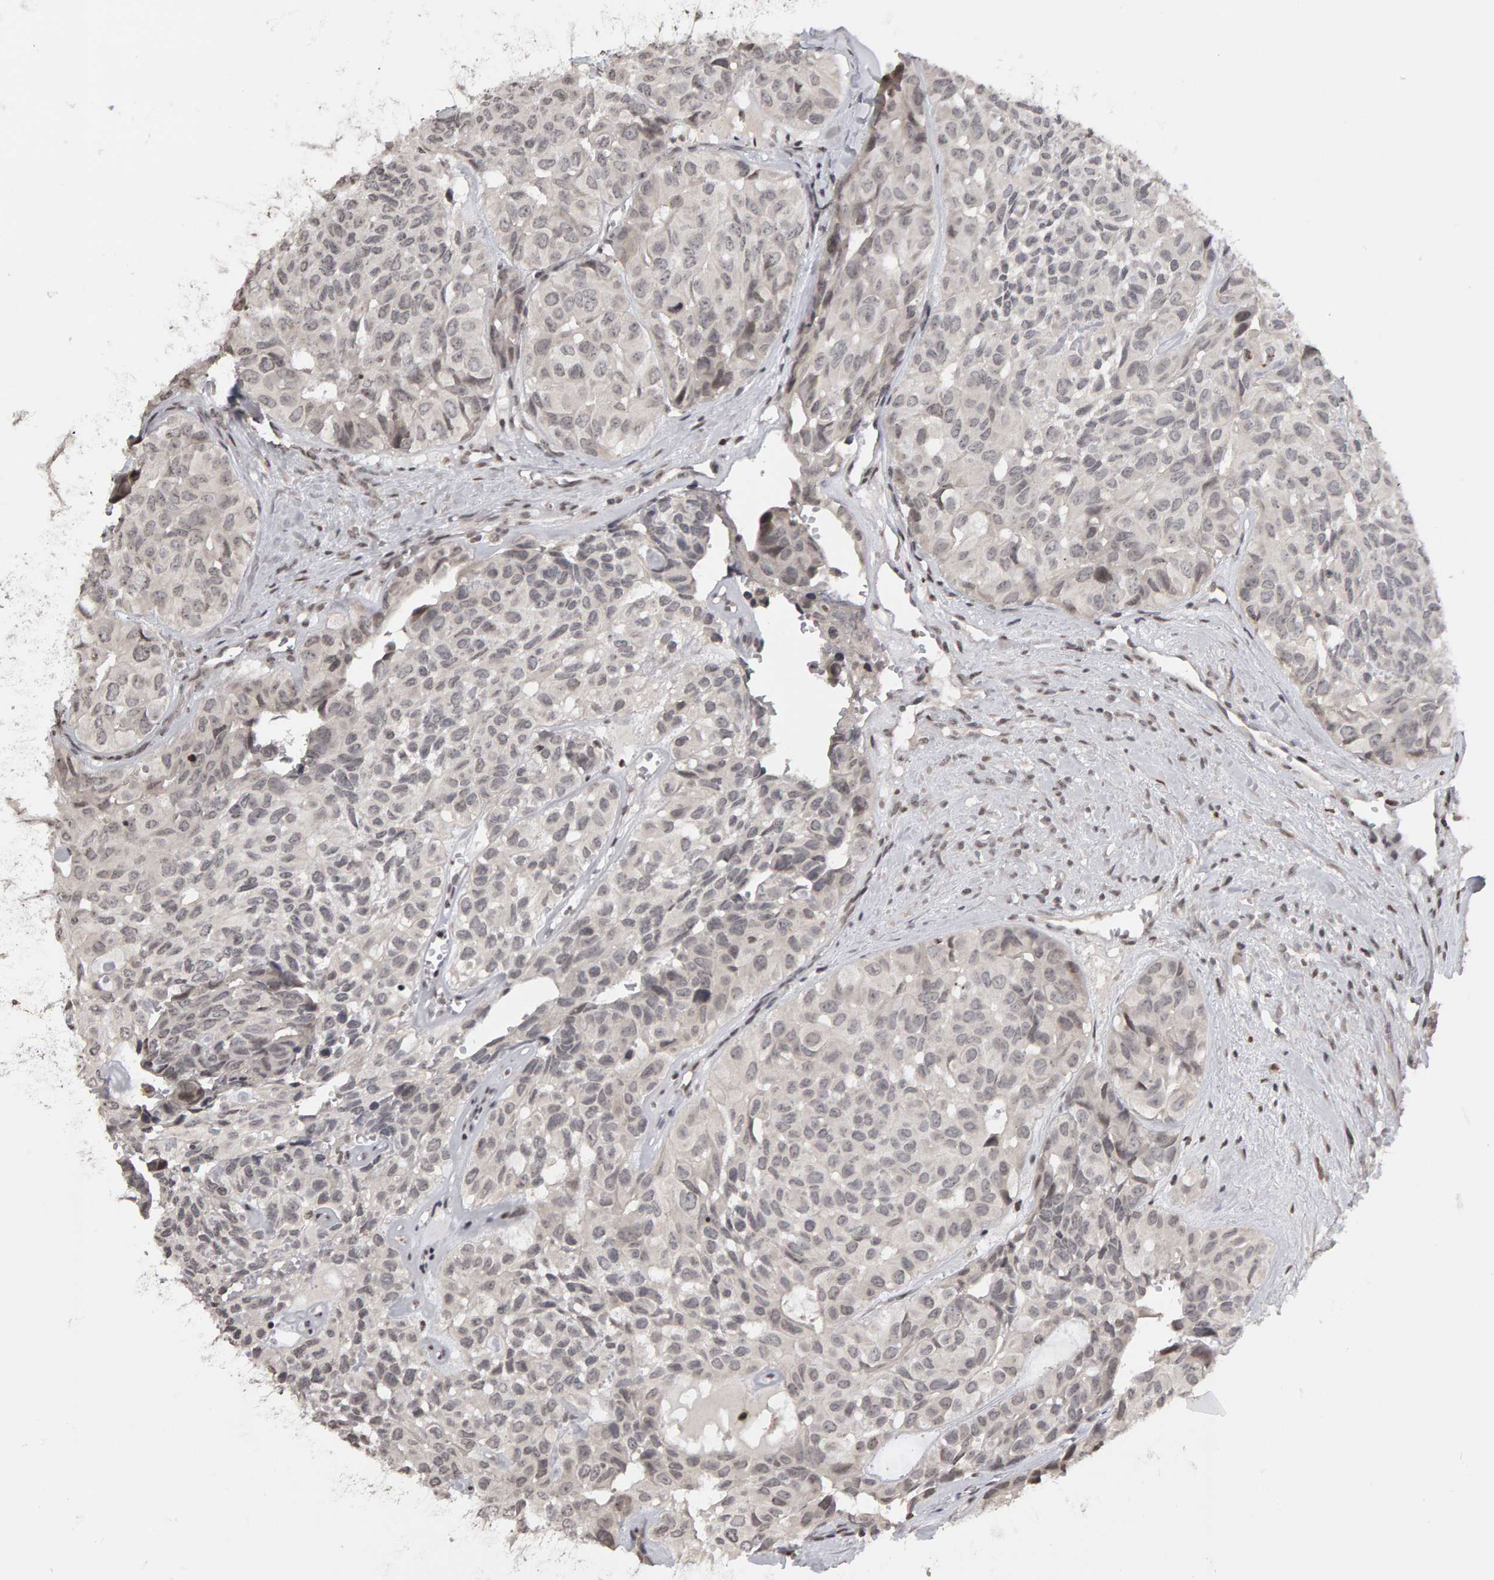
{"staining": {"intensity": "negative", "quantity": "none", "location": "none"}, "tissue": "head and neck cancer", "cell_type": "Tumor cells", "image_type": "cancer", "snomed": [{"axis": "morphology", "description": "Adenocarcinoma, NOS"}, {"axis": "topography", "description": "Salivary gland, NOS"}, {"axis": "topography", "description": "Head-Neck"}], "caption": "An immunohistochemistry image of head and neck adenocarcinoma is shown. There is no staining in tumor cells of head and neck adenocarcinoma.", "gene": "TRAM1", "patient": {"sex": "female", "age": 76}}